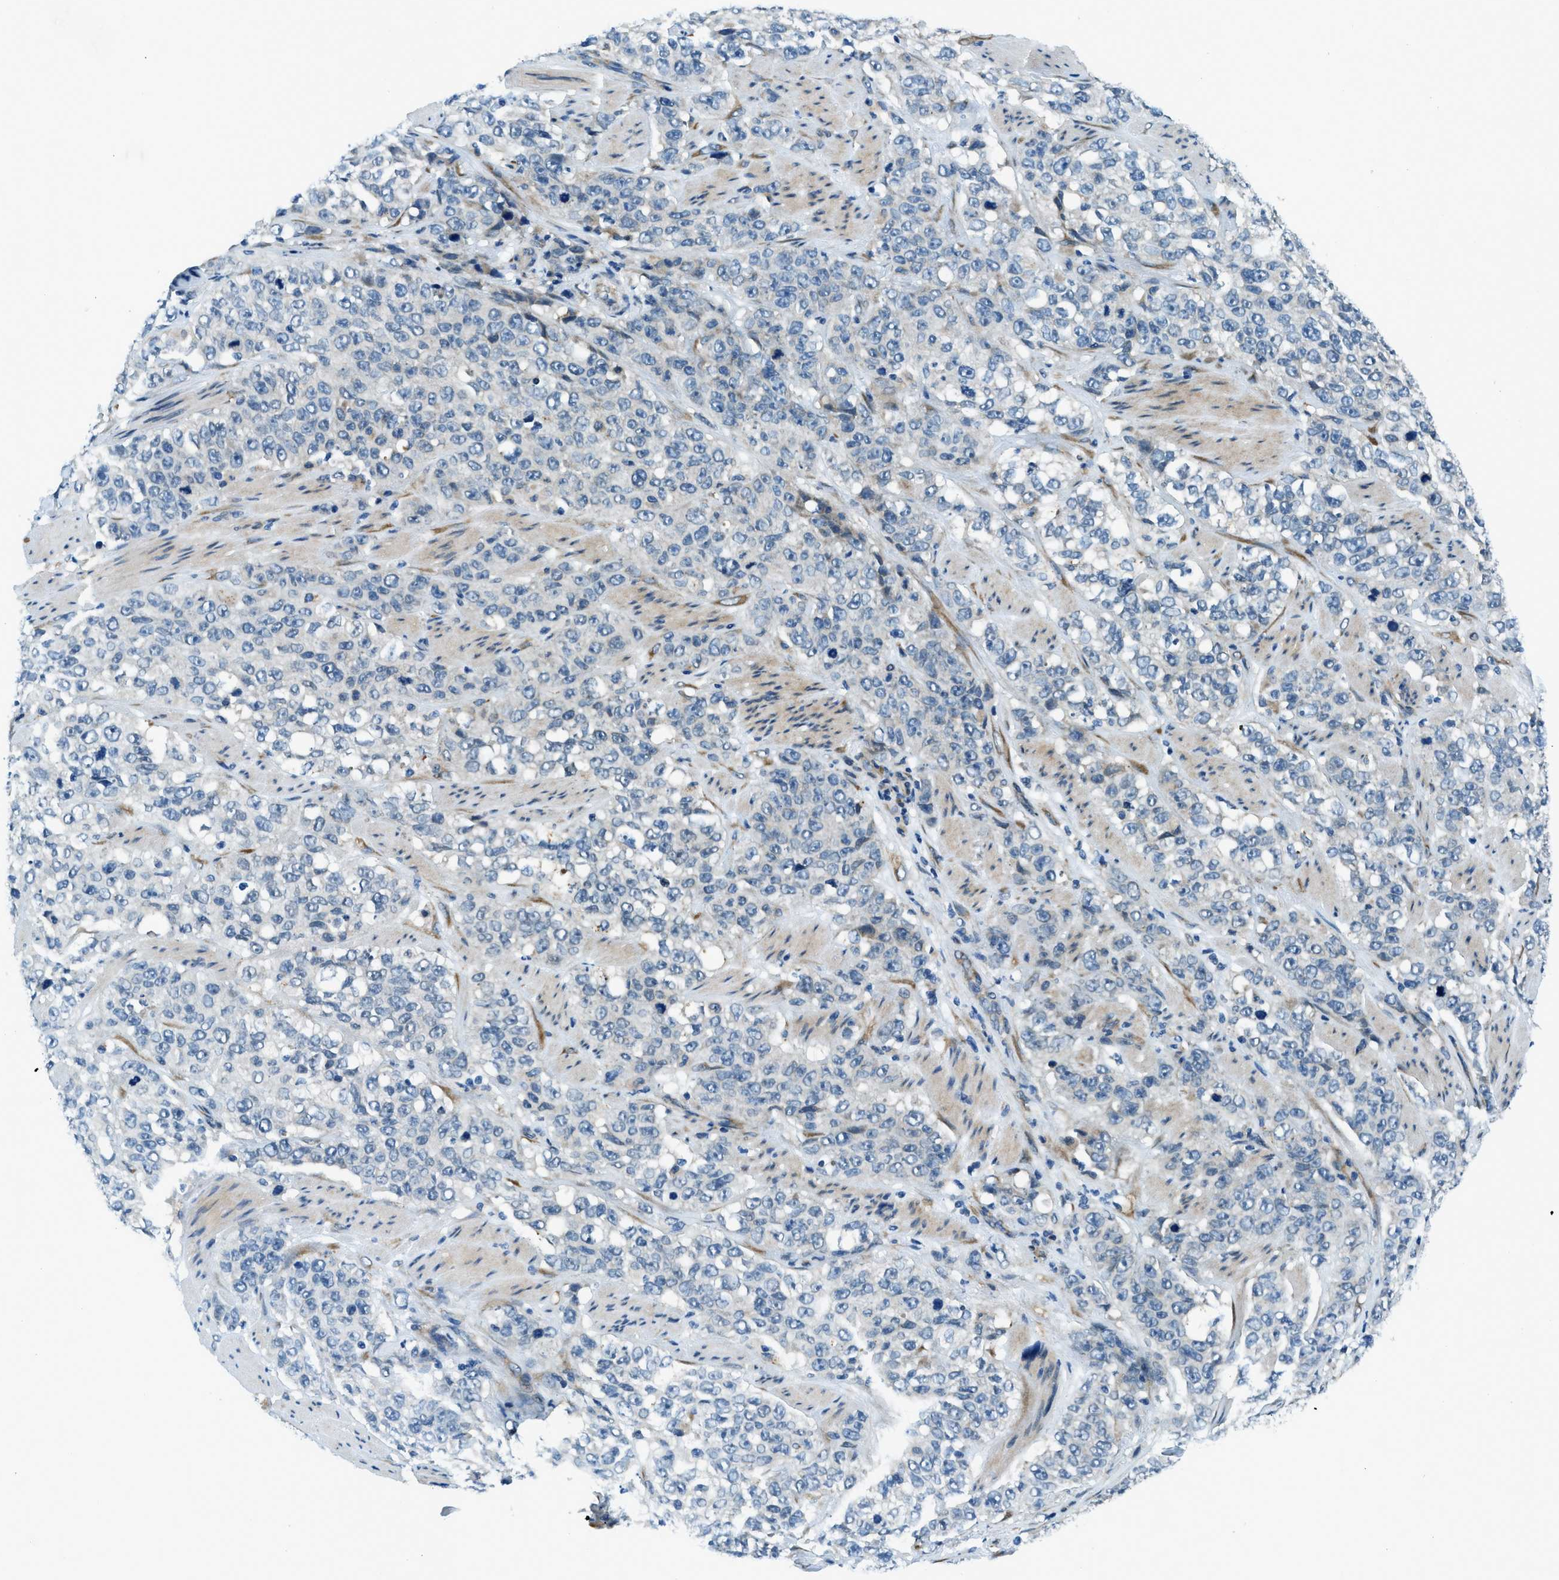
{"staining": {"intensity": "negative", "quantity": "none", "location": "none"}, "tissue": "stomach cancer", "cell_type": "Tumor cells", "image_type": "cancer", "snomed": [{"axis": "morphology", "description": "Adenocarcinoma, NOS"}, {"axis": "topography", "description": "Stomach"}], "caption": "Stomach adenocarcinoma stained for a protein using immunohistochemistry (IHC) displays no staining tumor cells.", "gene": "GINM1", "patient": {"sex": "male", "age": 48}}